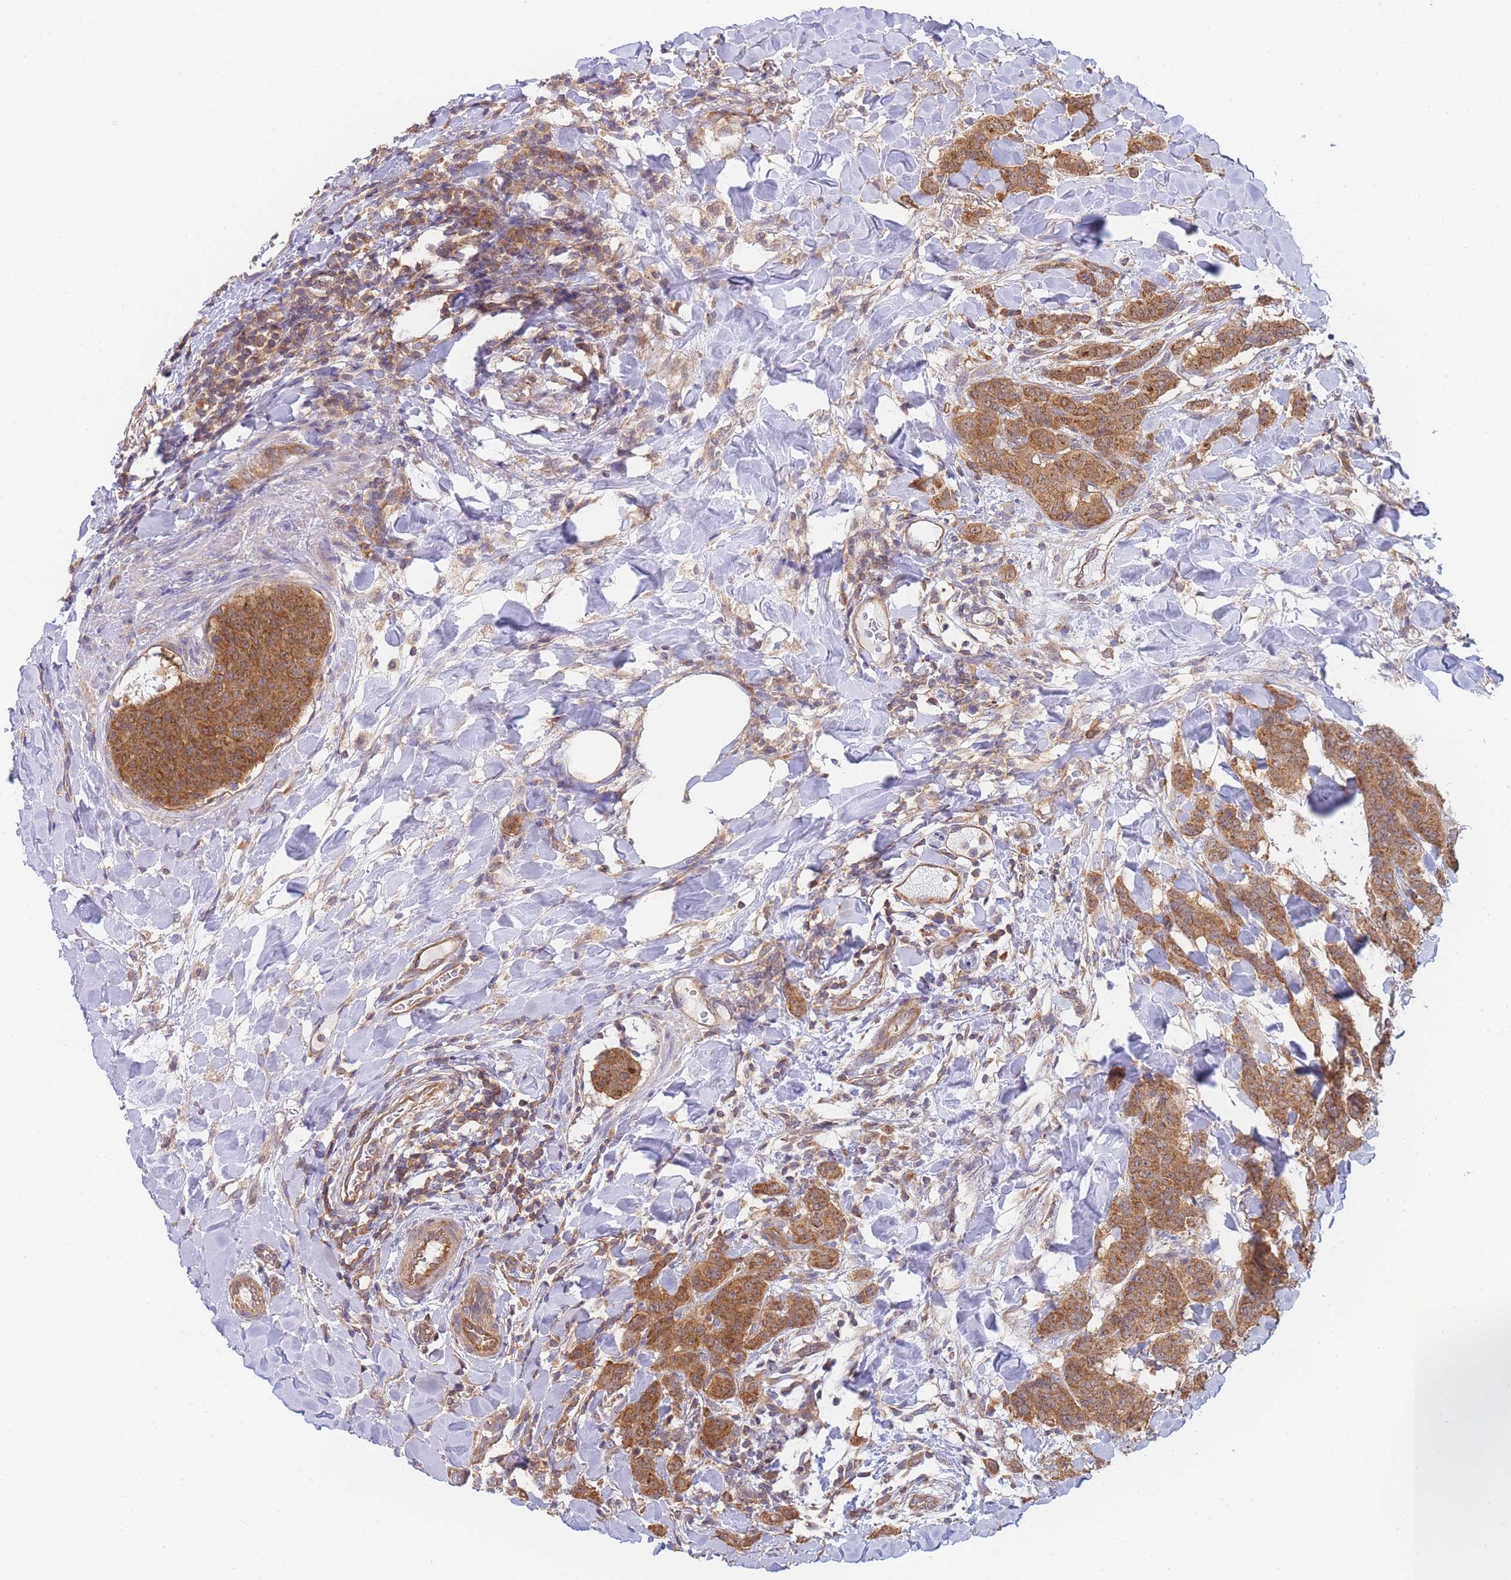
{"staining": {"intensity": "moderate", "quantity": ">75%", "location": "cytoplasmic/membranous"}, "tissue": "breast cancer", "cell_type": "Tumor cells", "image_type": "cancer", "snomed": [{"axis": "morphology", "description": "Duct carcinoma"}, {"axis": "topography", "description": "Breast"}], "caption": "Protein staining of infiltrating ductal carcinoma (breast) tissue exhibits moderate cytoplasmic/membranous positivity in approximately >75% of tumor cells.", "gene": "MRPS18B", "patient": {"sex": "female", "age": 40}}